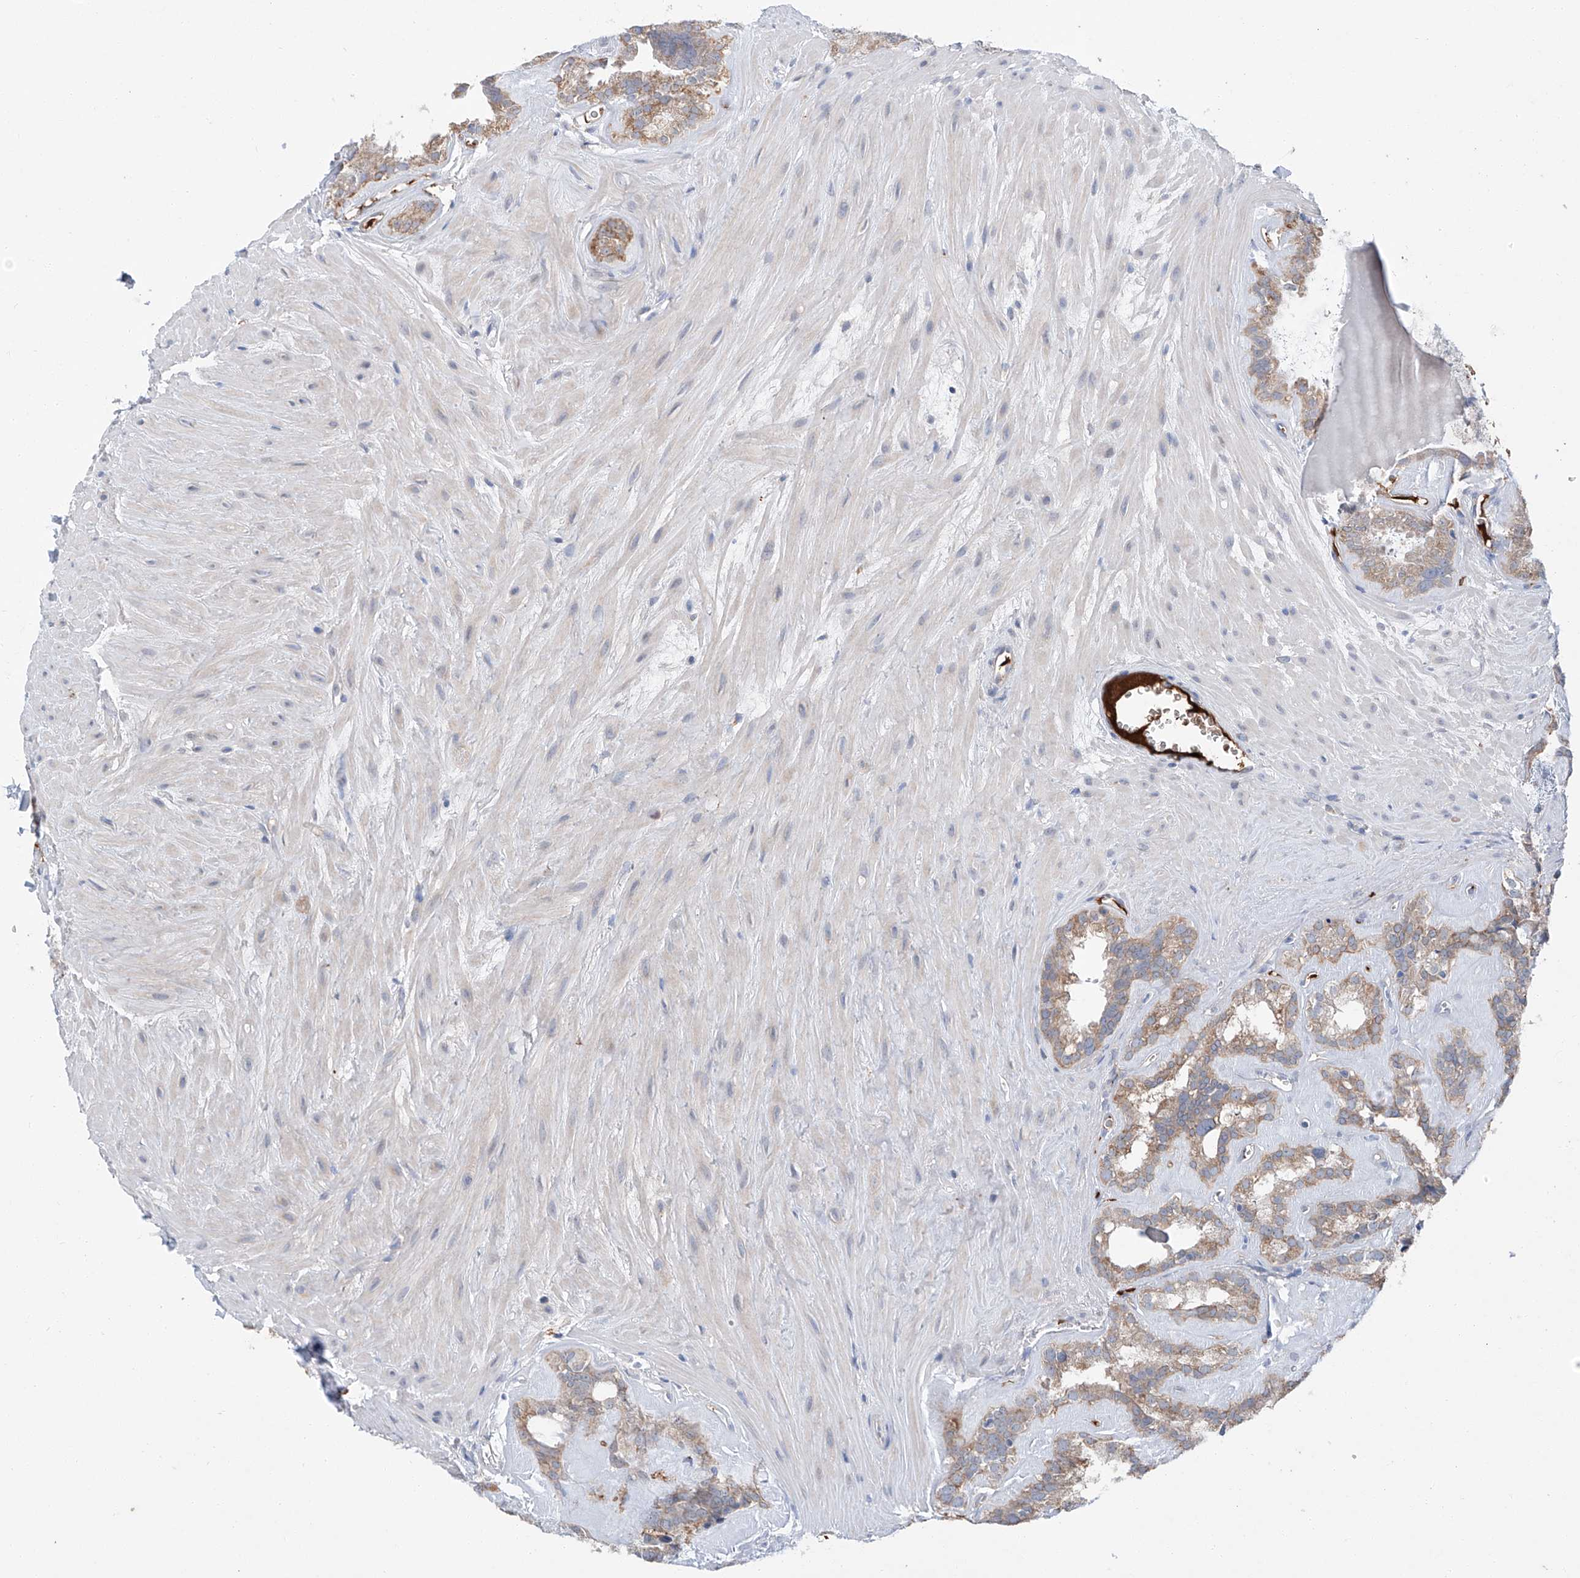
{"staining": {"intensity": "weak", "quantity": ">75%", "location": "cytoplasmic/membranous"}, "tissue": "seminal vesicle", "cell_type": "Glandular cells", "image_type": "normal", "snomed": [{"axis": "morphology", "description": "Normal tissue, NOS"}, {"axis": "topography", "description": "Prostate"}, {"axis": "topography", "description": "Seminal veicle"}], "caption": "Seminal vesicle stained with DAB immunohistochemistry exhibits low levels of weak cytoplasmic/membranous expression in approximately >75% of glandular cells. Nuclei are stained in blue.", "gene": "SIX4", "patient": {"sex": "male", "age": 59}}